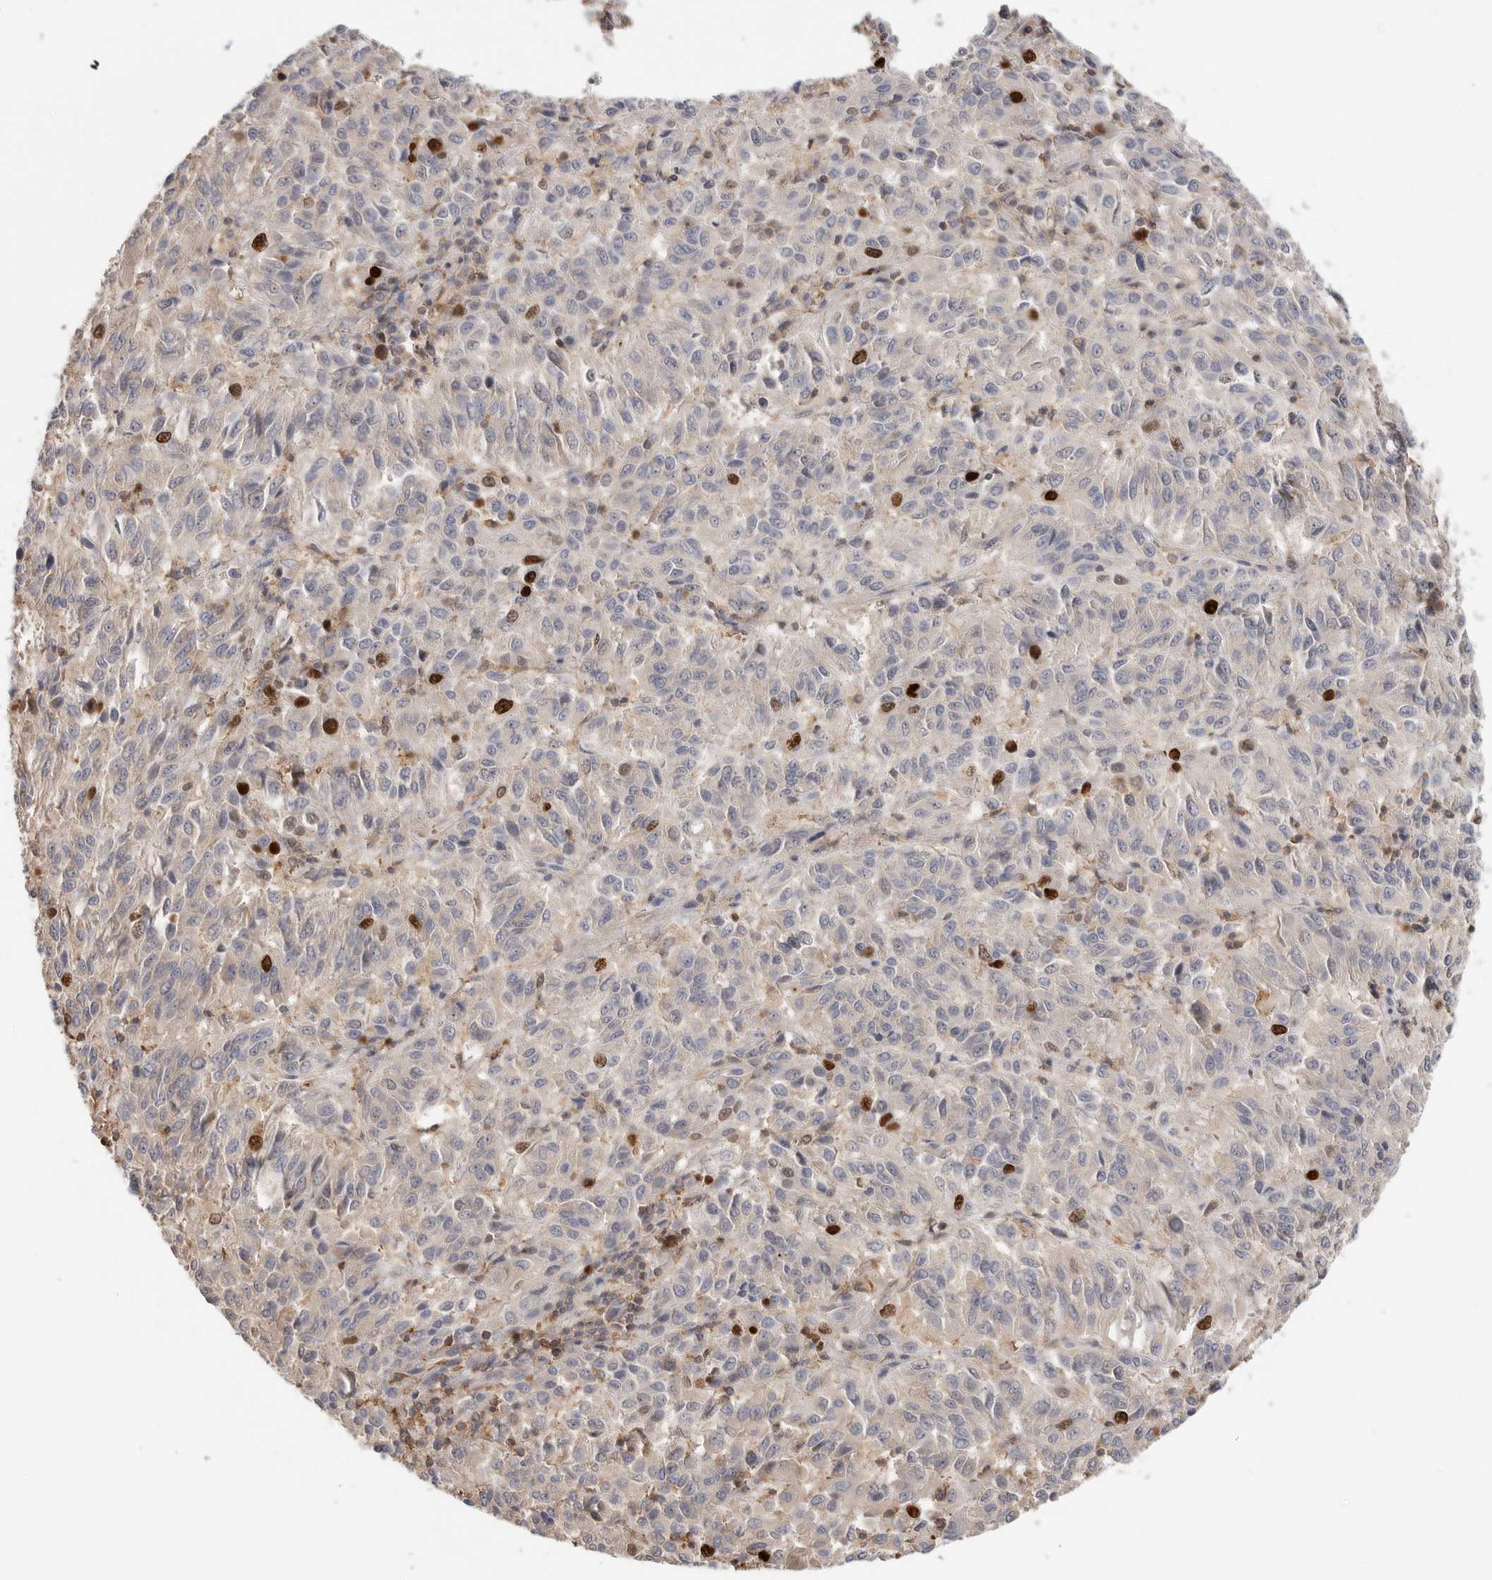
{"staining": {"intensity": "strong", "quantity": "<25%", "location": "nuclear"}, "tissue": "melanoma", "cell_type": "Tumor cells", "image_type": "cancer", "snomed": [{"axis": "morphology", "description": "Malignant melanoma, Metastatic site"}, {"axis": "topography", "description": "Lung"}], "caption": "IHC micrograph of neoplastic tissue: malignant melanoma (metastatic site) stained using immunohistochemistry (IHC) displays medium levels of strong protein expression localized specifically in the nuclear of tumor cells, appearing as a nuclear brown color.", "gene": "TOP2A", "patient": {"sex": "male", "age": 64}}